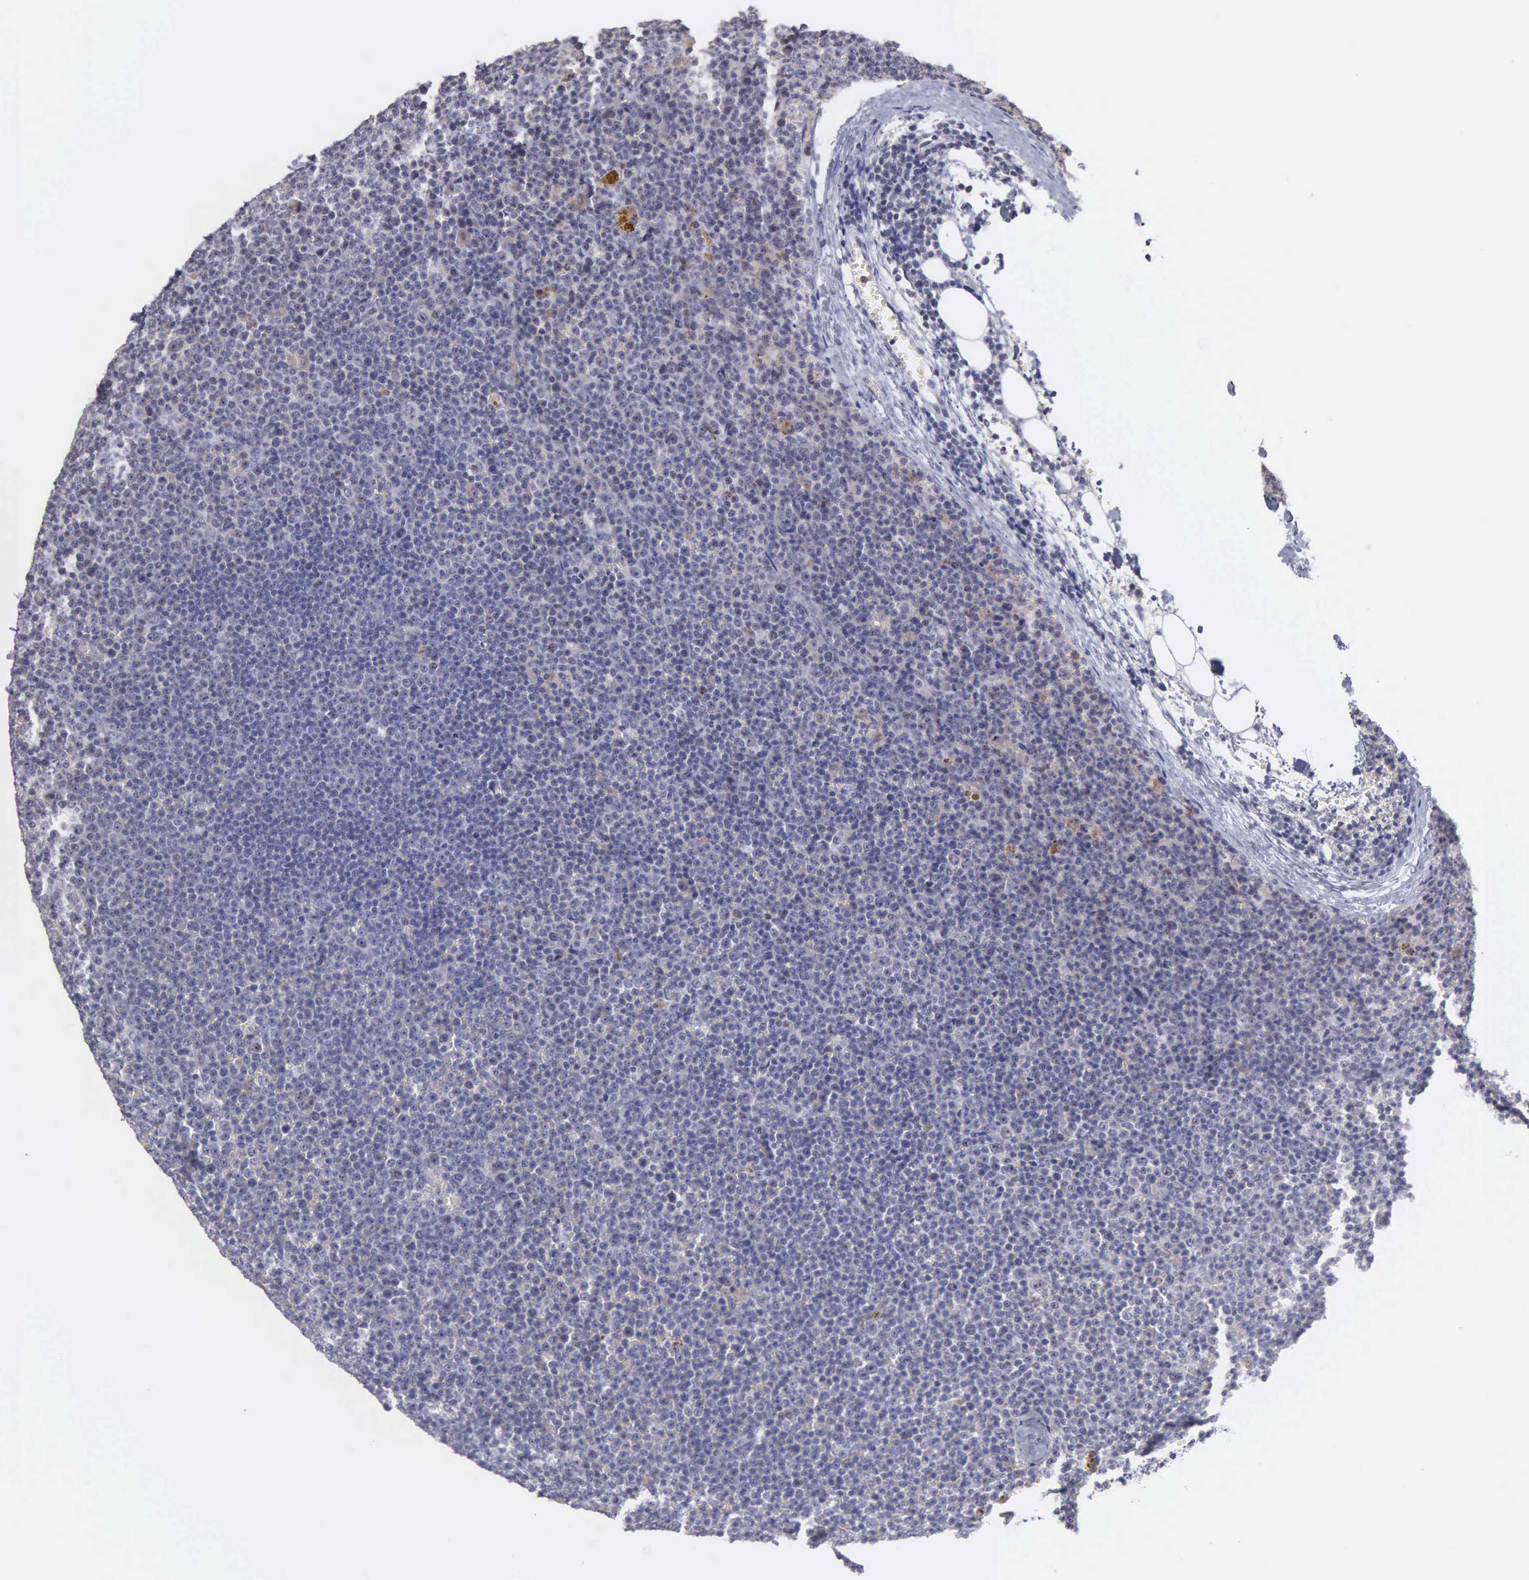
{"staining": {"intensity": "negative", "quantity": "none", "location": "none"}, "tissue": "lymphoma", "cell_type": "Tumor cells", "image_type": "cancer", "snomed": [{"axis": "morphology", "description": "Malignant lymphoma, non-Hodgkin's type, Low grade"}, {"axis": "topography", "description": "Lymph node"}], "caption": "Photomicrograph shows no protein positivity in tumor cells of malignant lymphoma, non-Hodgkin's type (low-grade) tissue.", "gene": "BRD1", "patient": {"sex": "male", "age": 50}}